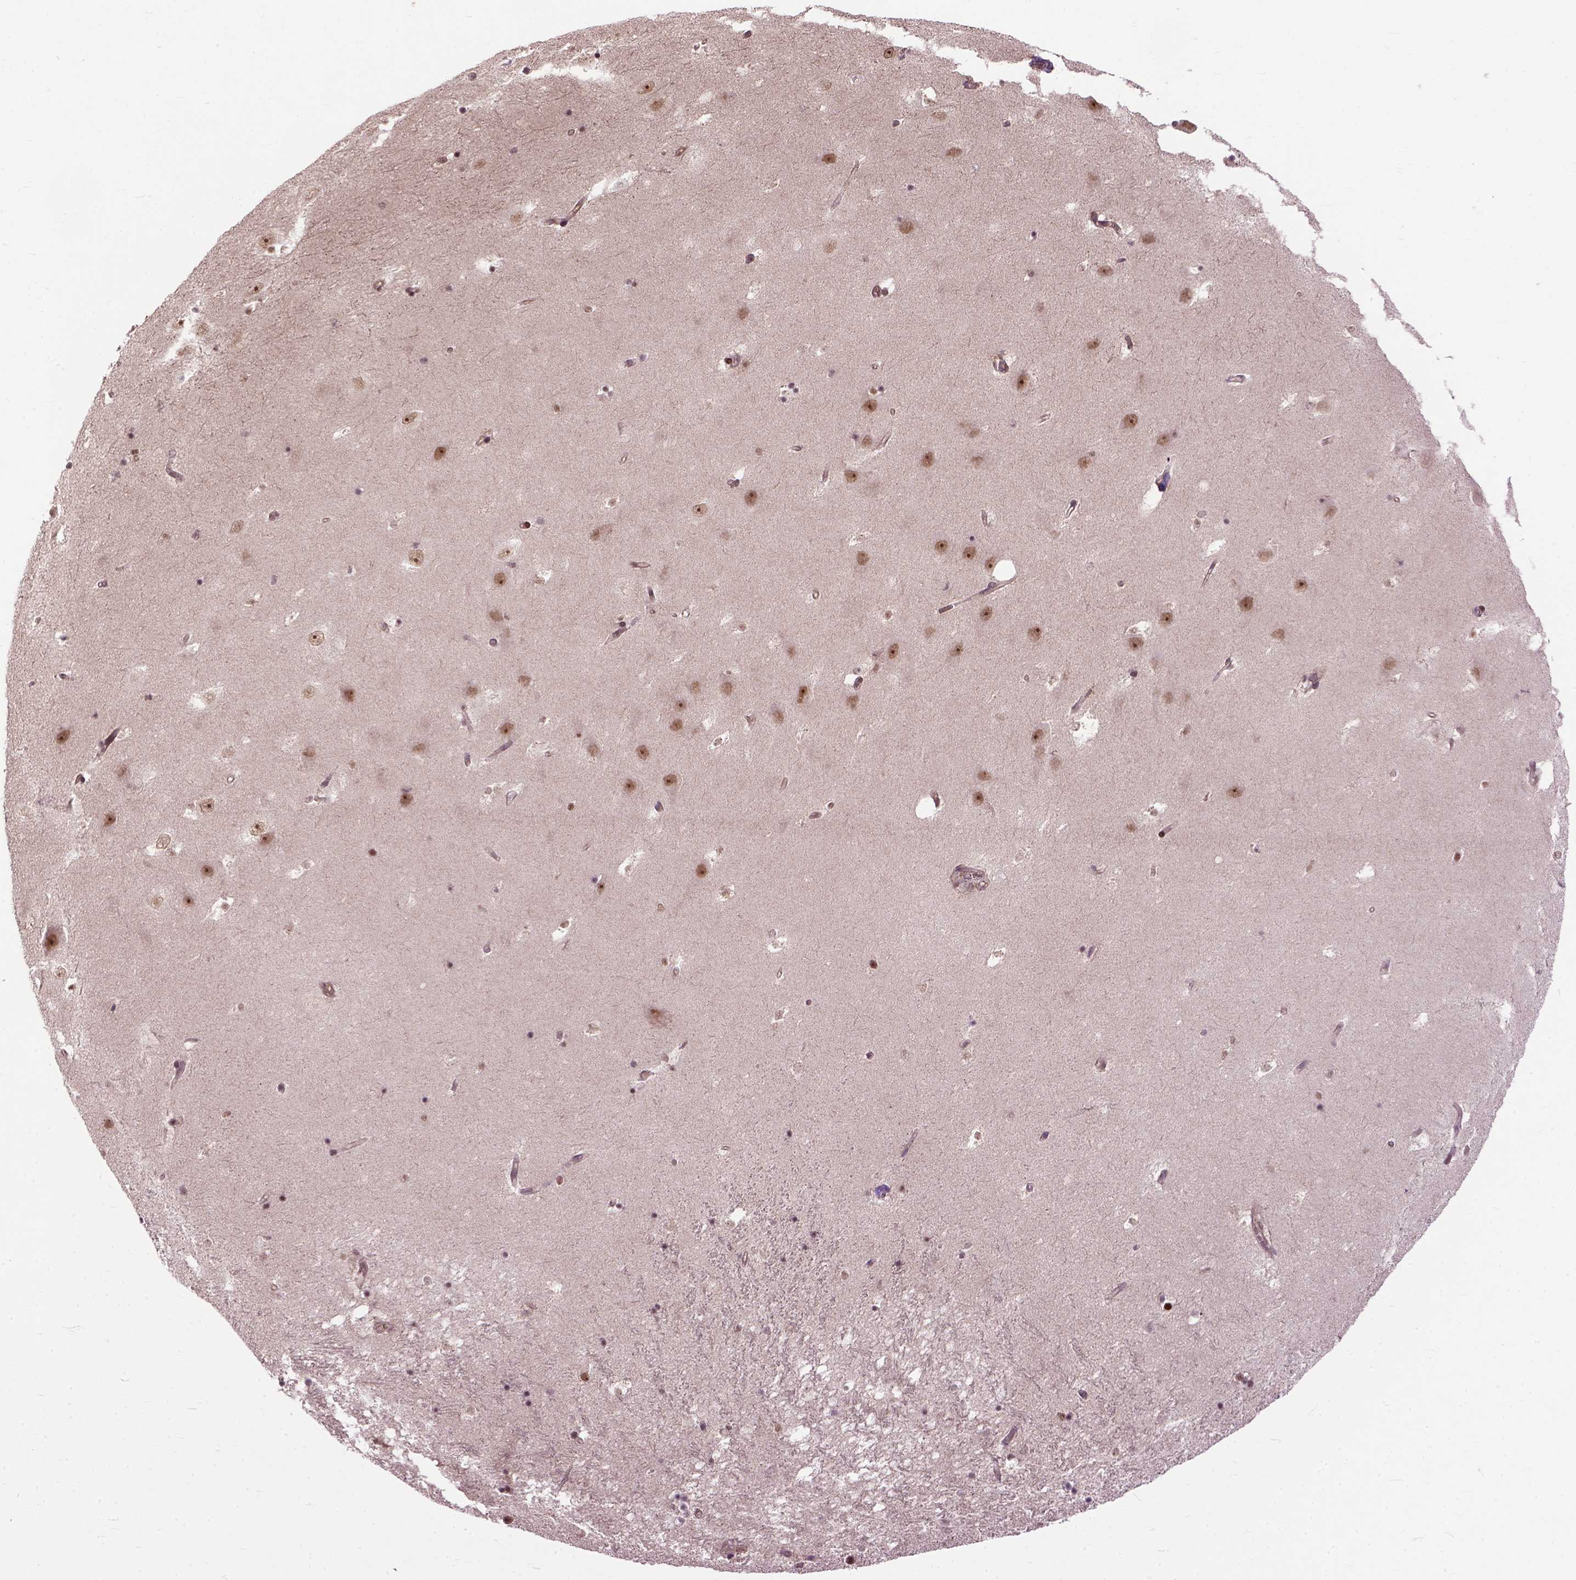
{"staining": {"intensity": "moderate", "quantity": ">75%", "location": "nuclear"}, "tissue": "hippocampus", "cell_type": "Glial cells", "image_type": "normal", "snomed": [{"axis": "morphology", "description": "Normal tissue, NOS"}, {"axis": "topography", "description": "Hippocampus"}], "caption": "An immunohistochemistry image of normal tissue is shown. Protein staining in brown shows moderate nuclear positivity in hippocampus within glial cells.", "gene": "ZNF630", "patient": {"sex": "male", "age": 58}}